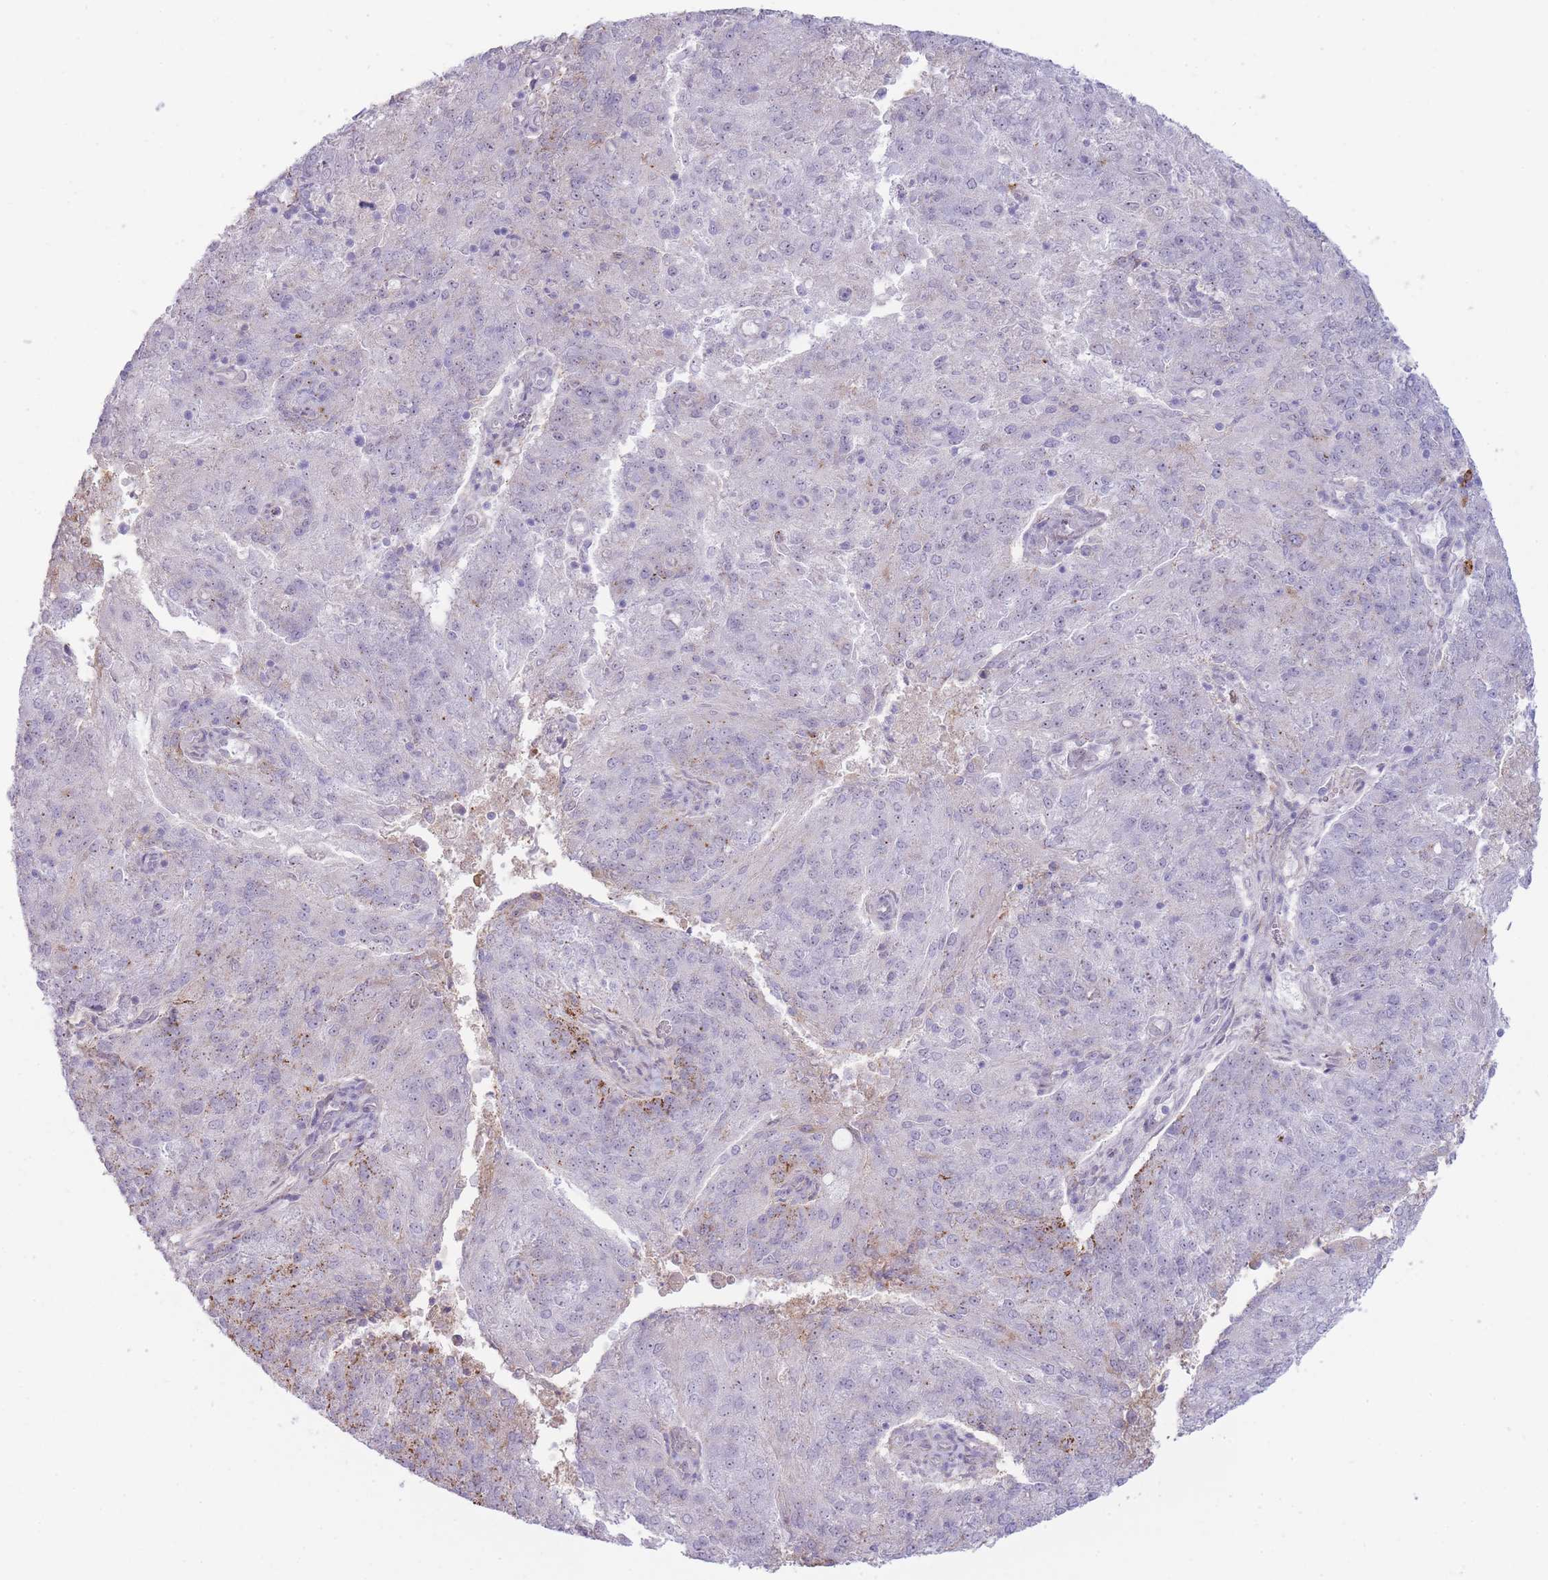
{"staining": {"intensity": "moderate", "quantity": "<25%", "location": "cytoplasmic/membranous"}, "tissue": "endometrial cancer", "cell_type": "Tumor cells", "image_type": "cancer", "snomed": [{"axis": "morphology", "description": "Adenocarcinoma, NOS"}, {"axis": "topography", "description": "Endometrium"}], "caption": "IHC (DAB) staining of human endometrial adenocarcinoma shows moderate cytoplasmic/membranous protein positivity in approximately <25% of tumor cells. (DAB IHC, brown staining for protein, blue staining for nuclei).", "gene": "UTP14A", "patient": {"sex": "female", "age": 82}}